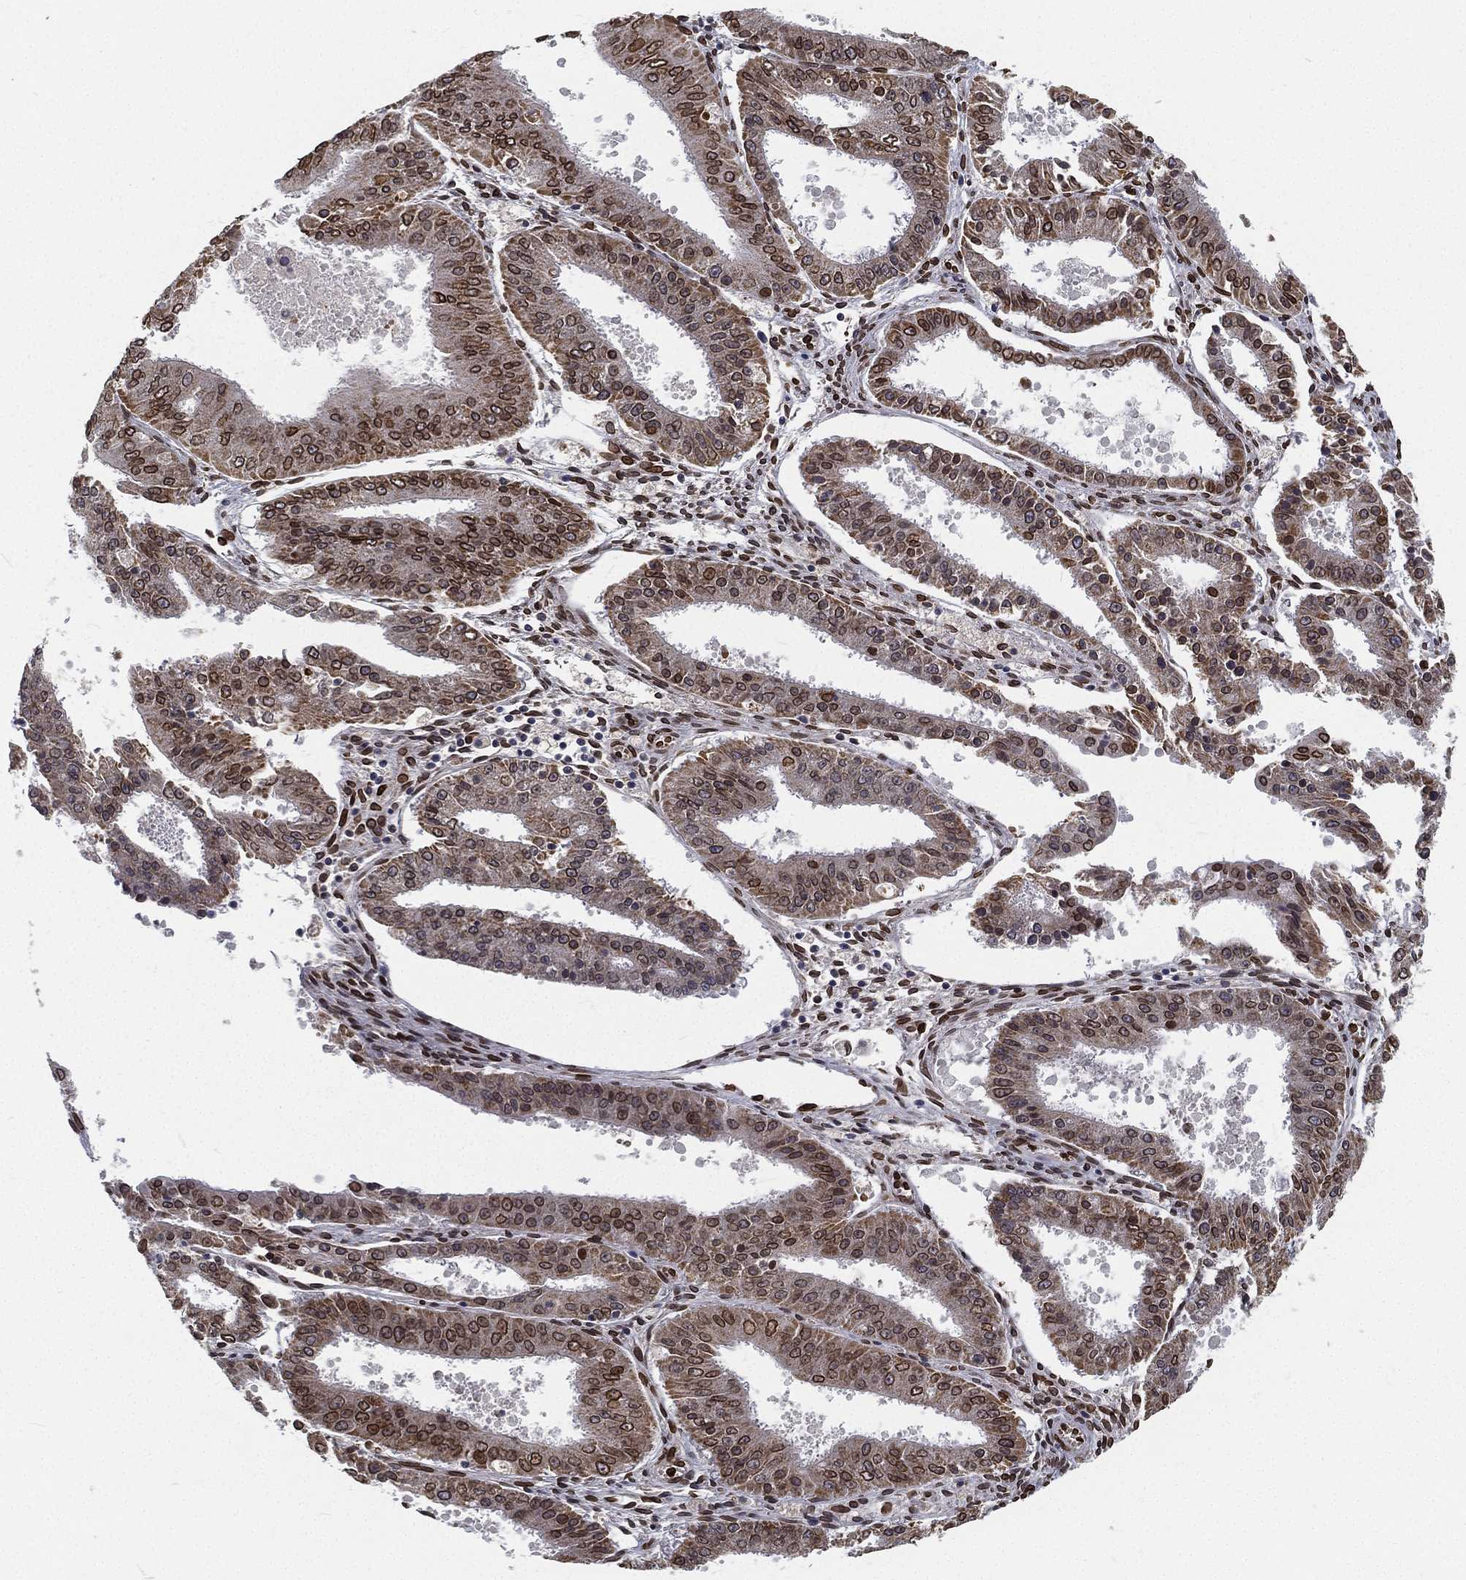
{"staining": {"intensity": "strong", "quantity": ">75%", "location": "cytoplasmic/membranous,nuclear"}, "tissue": "ovarian cancer", "cell_type": "Tumor cells", "image_type": "cancer", "snomed": [{"axis": "morphology", "description": "Carcinoma, endometroid"}, {"axis": "topography", "description": "Ovary"}], "caption": "Protein expression analysis of human ovarian cancer (endometroid carcinoma) reveals strong cytoplasmic/membranous and nuclear staining in approximately >75% of tumor cells.", "gene": "PALB2", "patient": {"sex": "female", "age": 42}}